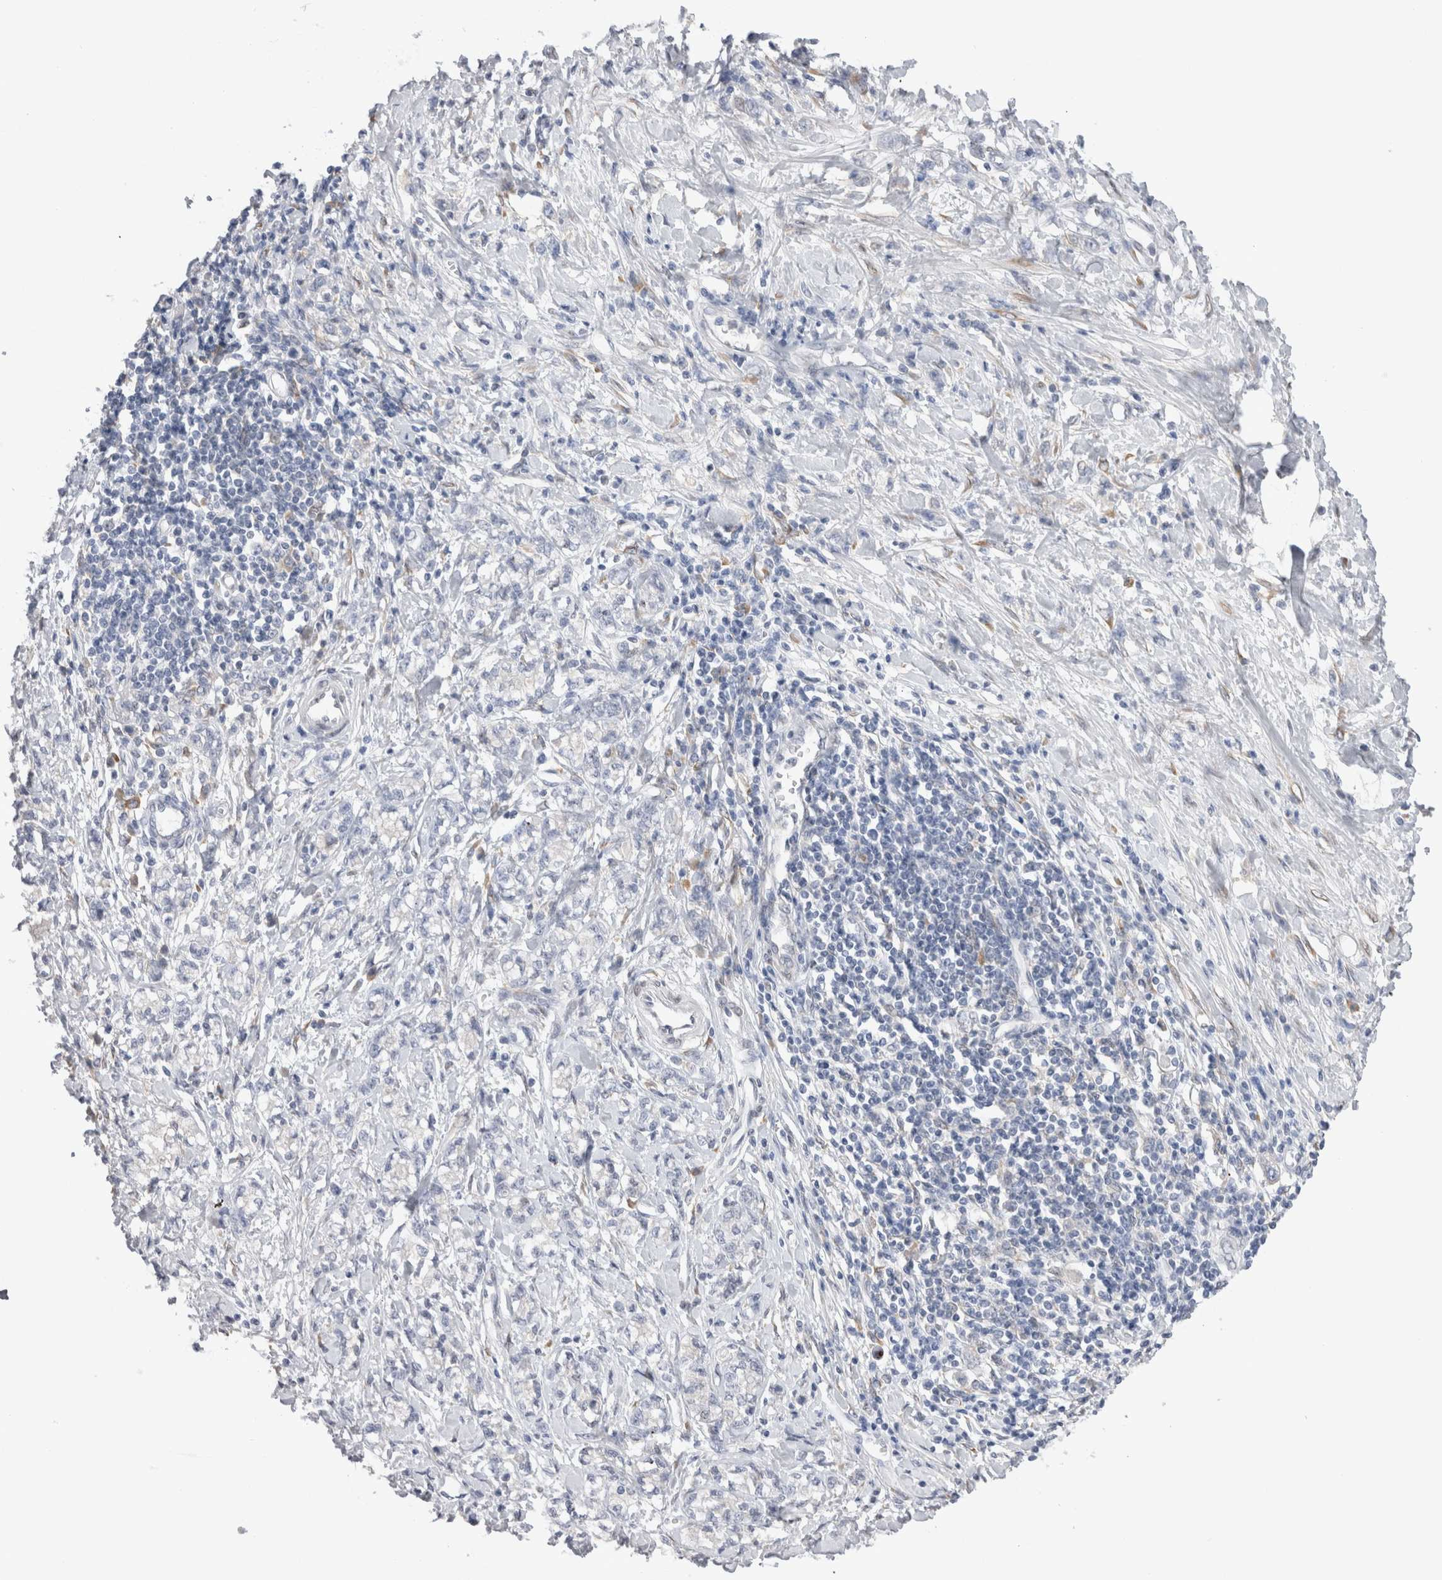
{"staining": {"intensity": "negative", "quantity": "none", "location": "none"}, "tissue": "stomach cancer", "cell_type": "Tumor cells", "image_type": "cancer", "snomed": [{"axis": "morphology", "description": "Adenocarcinoma, NOS"}, {"axis": "topography", "description": "Stomach"}], "caption": "An image of adenocarcinoma (stomach) stained for a protein reveals no brown staining in tumor cells.", "gene": "VCPIP1", "patient": {"sex": "female", "age": 76}}